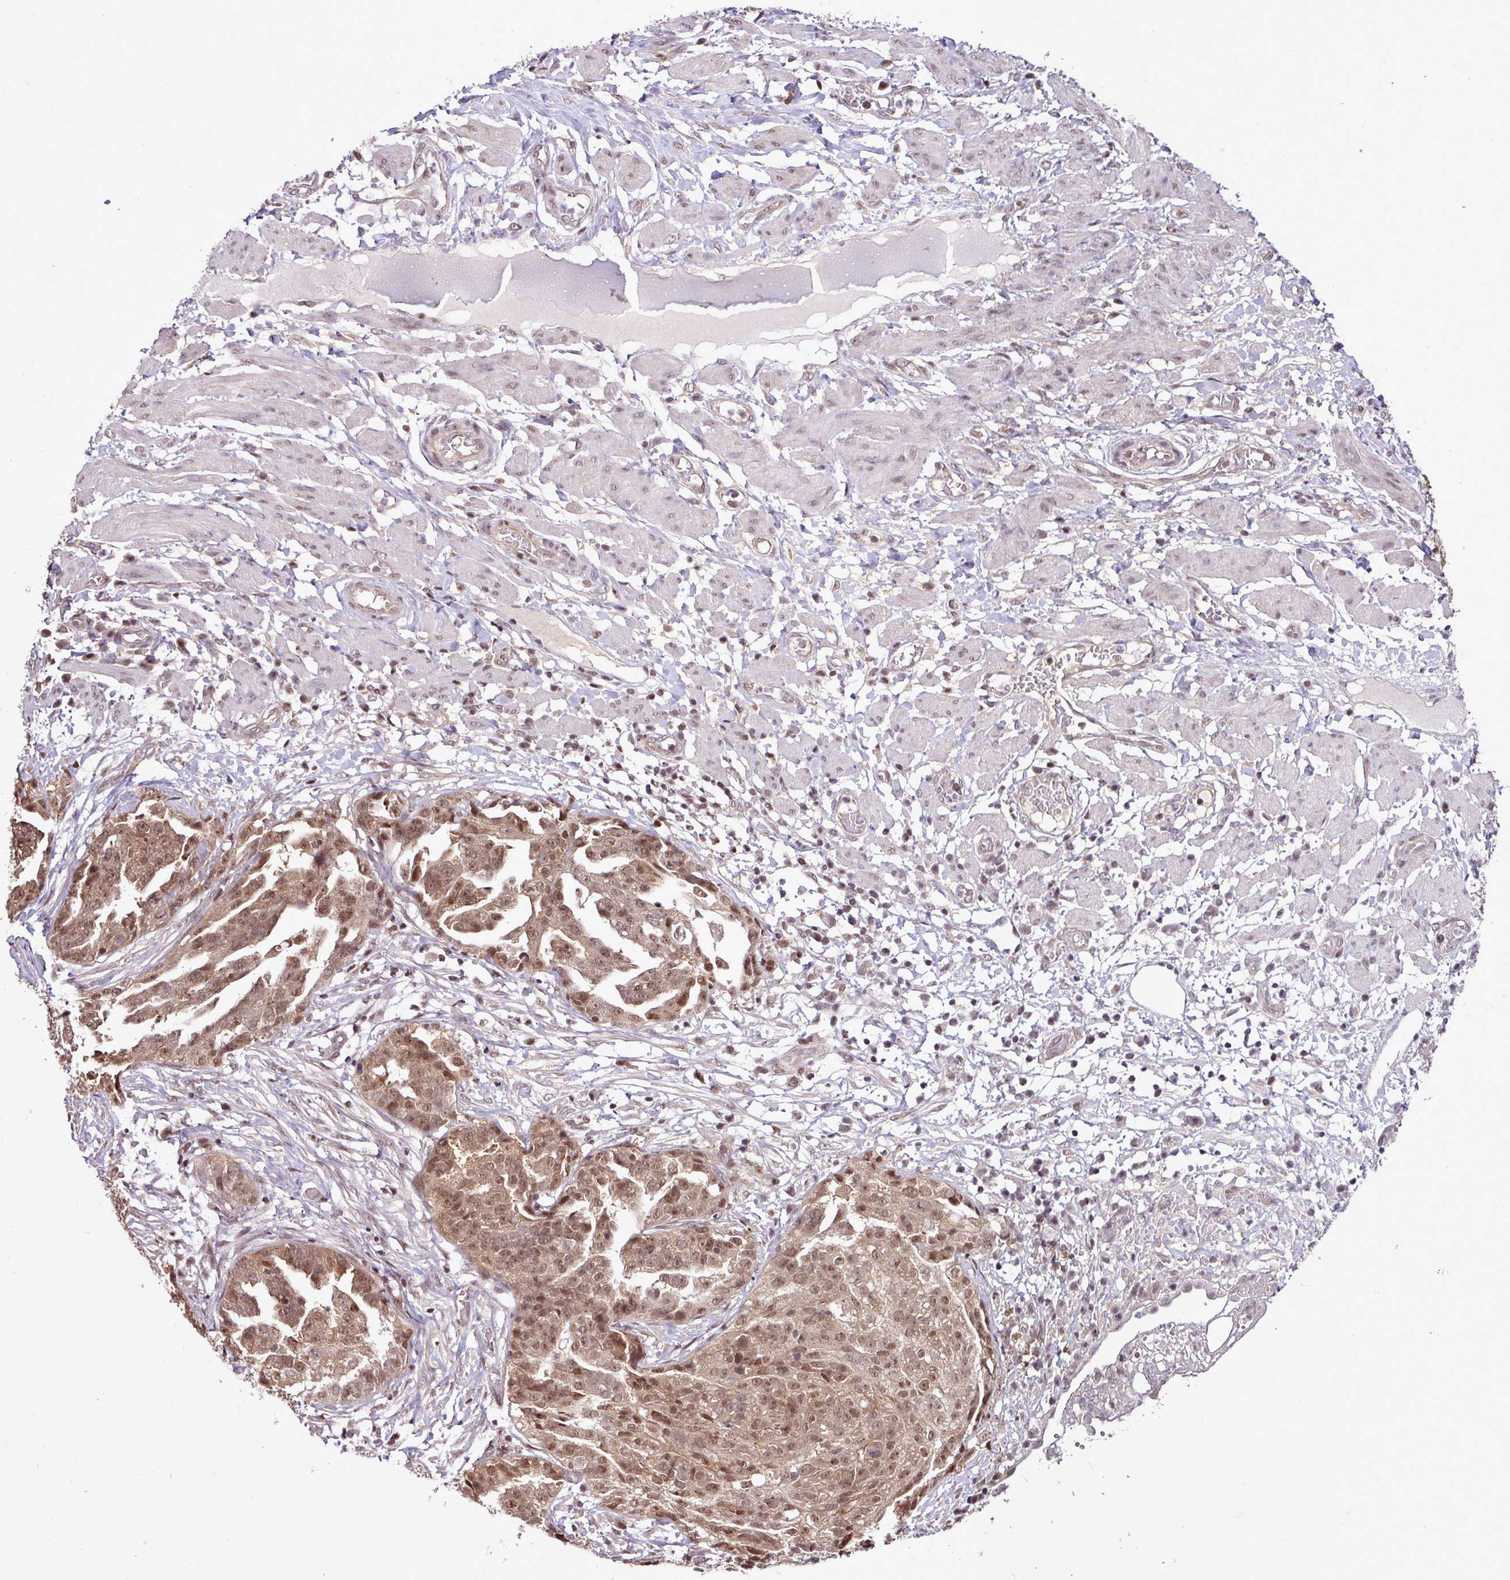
{"staining": {"intensity": "moderate", "quantity": ">75%", "location": "cytoplasmic/membranous,nuclear"}, "tissue": "ovarian cancer", "cell_type": "Tumor cells", "image_type": "cancer", "snomed": [{"axis": "morphology", "description": "Cystadenocarcinoma, serous, NOS"}, {"axis": "topography", "description": "Ovary"}], "caption": "Protein positivity by immunohistochemistry reveals moderate cytoplasmic/membranous and nuclear positivity in approximately >75% of tumor cells in ovarian cancer.", "gene": "ITPKC", "patient": {"sex": "female", "age": 58}}